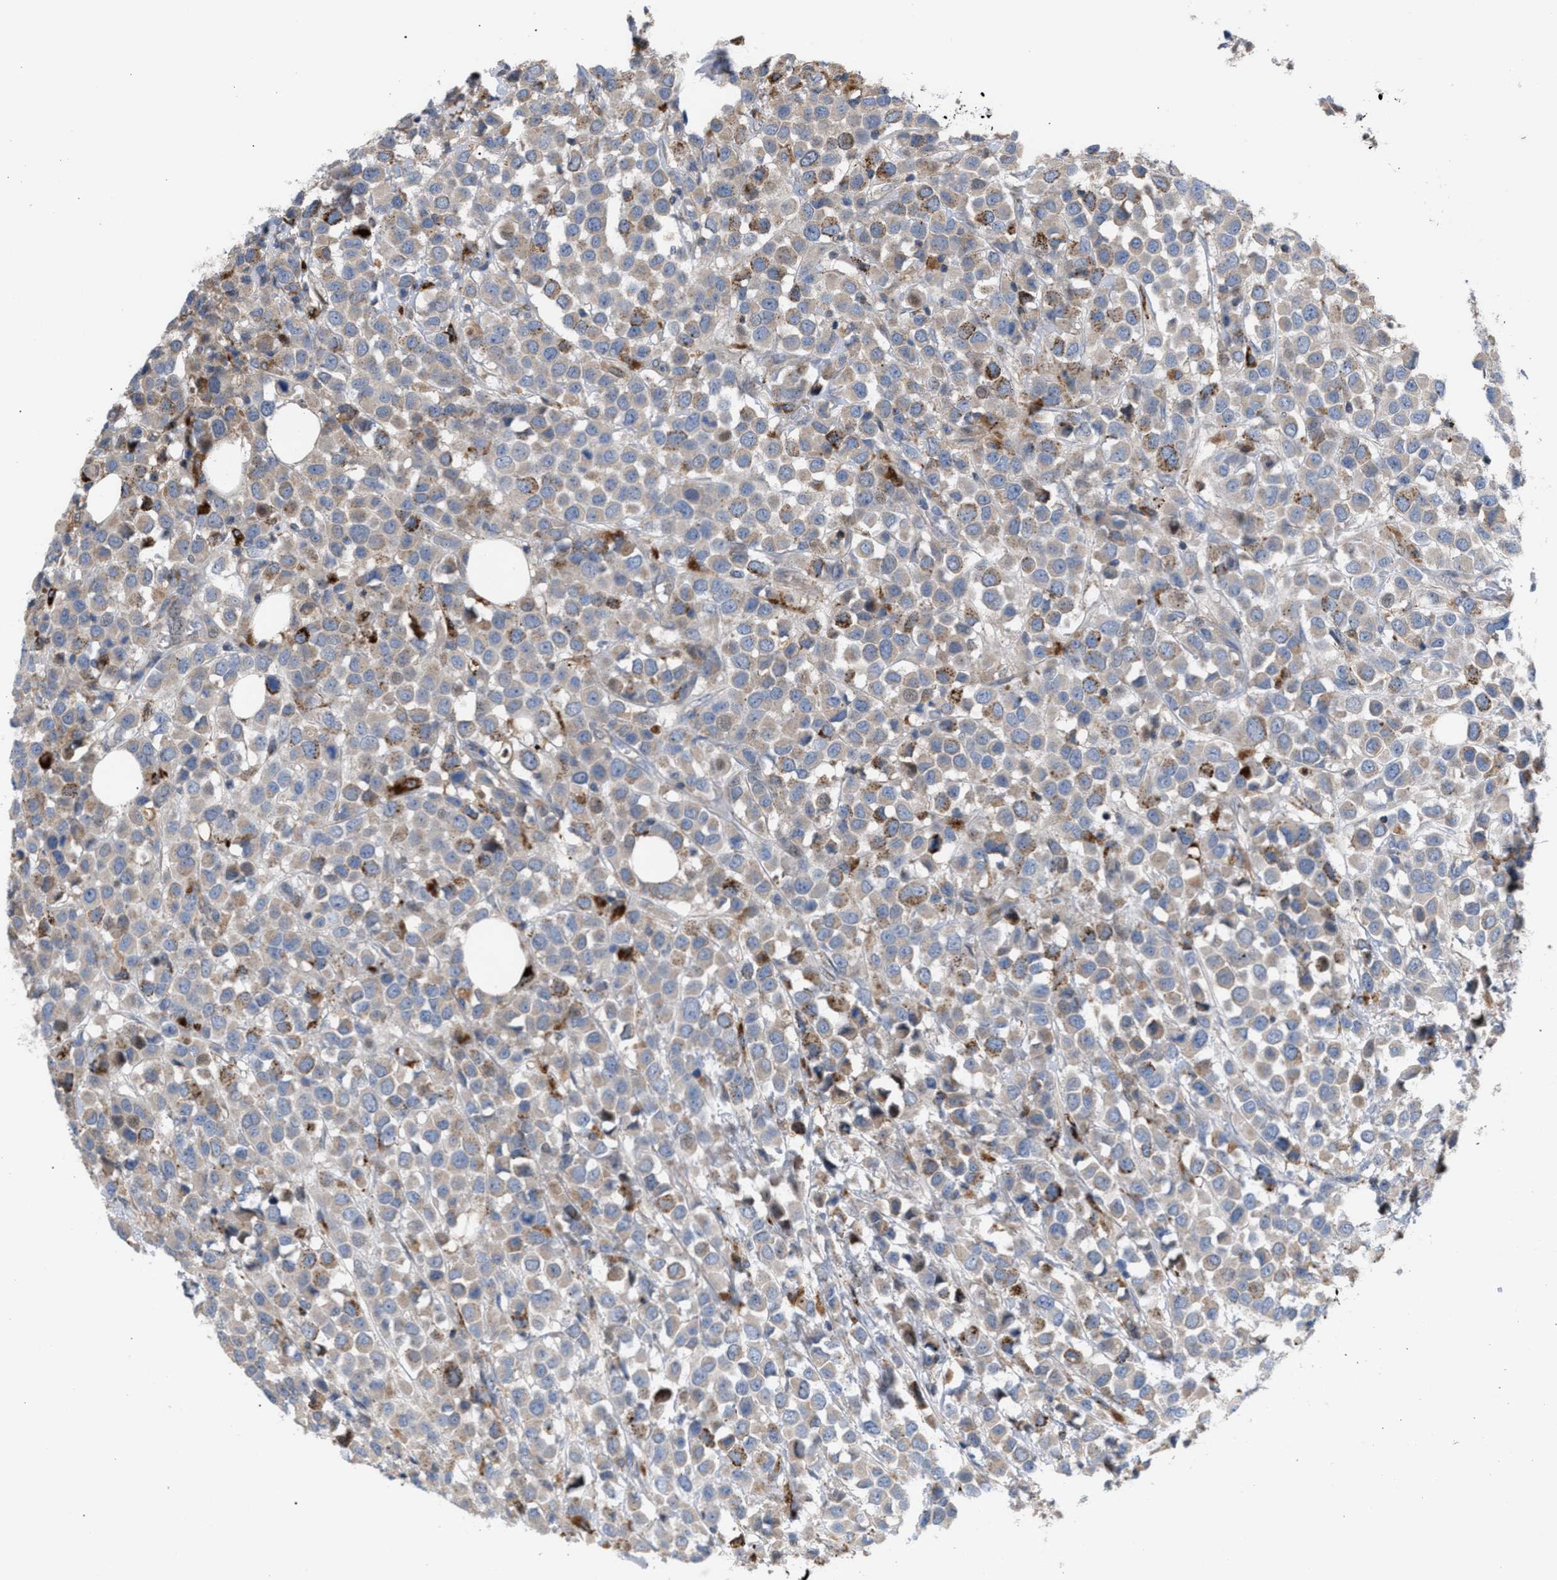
{"staining": {"intensity": "moderate", "quantity": "<25%", "location": "cytoplasmic/membranous"}, "tissue": "breast cancer", "cell_type": "Tumor cells", "image_type": "cancer", "snomed": [{"axis": "morphology", "description": "Duct carcinoma"}, {"axis": "topography", "description": "Breast"}], "caption": "The immunohistochemical stain labels moderate cytoplasmic/membranous positivity in tumor cells of invasive ductal carcinoma (breast) tissue. (IHC, brightfield microscopy, high magnification).", "gene": "MBTD1", "patient": {"sex": "female", "age": 61}}